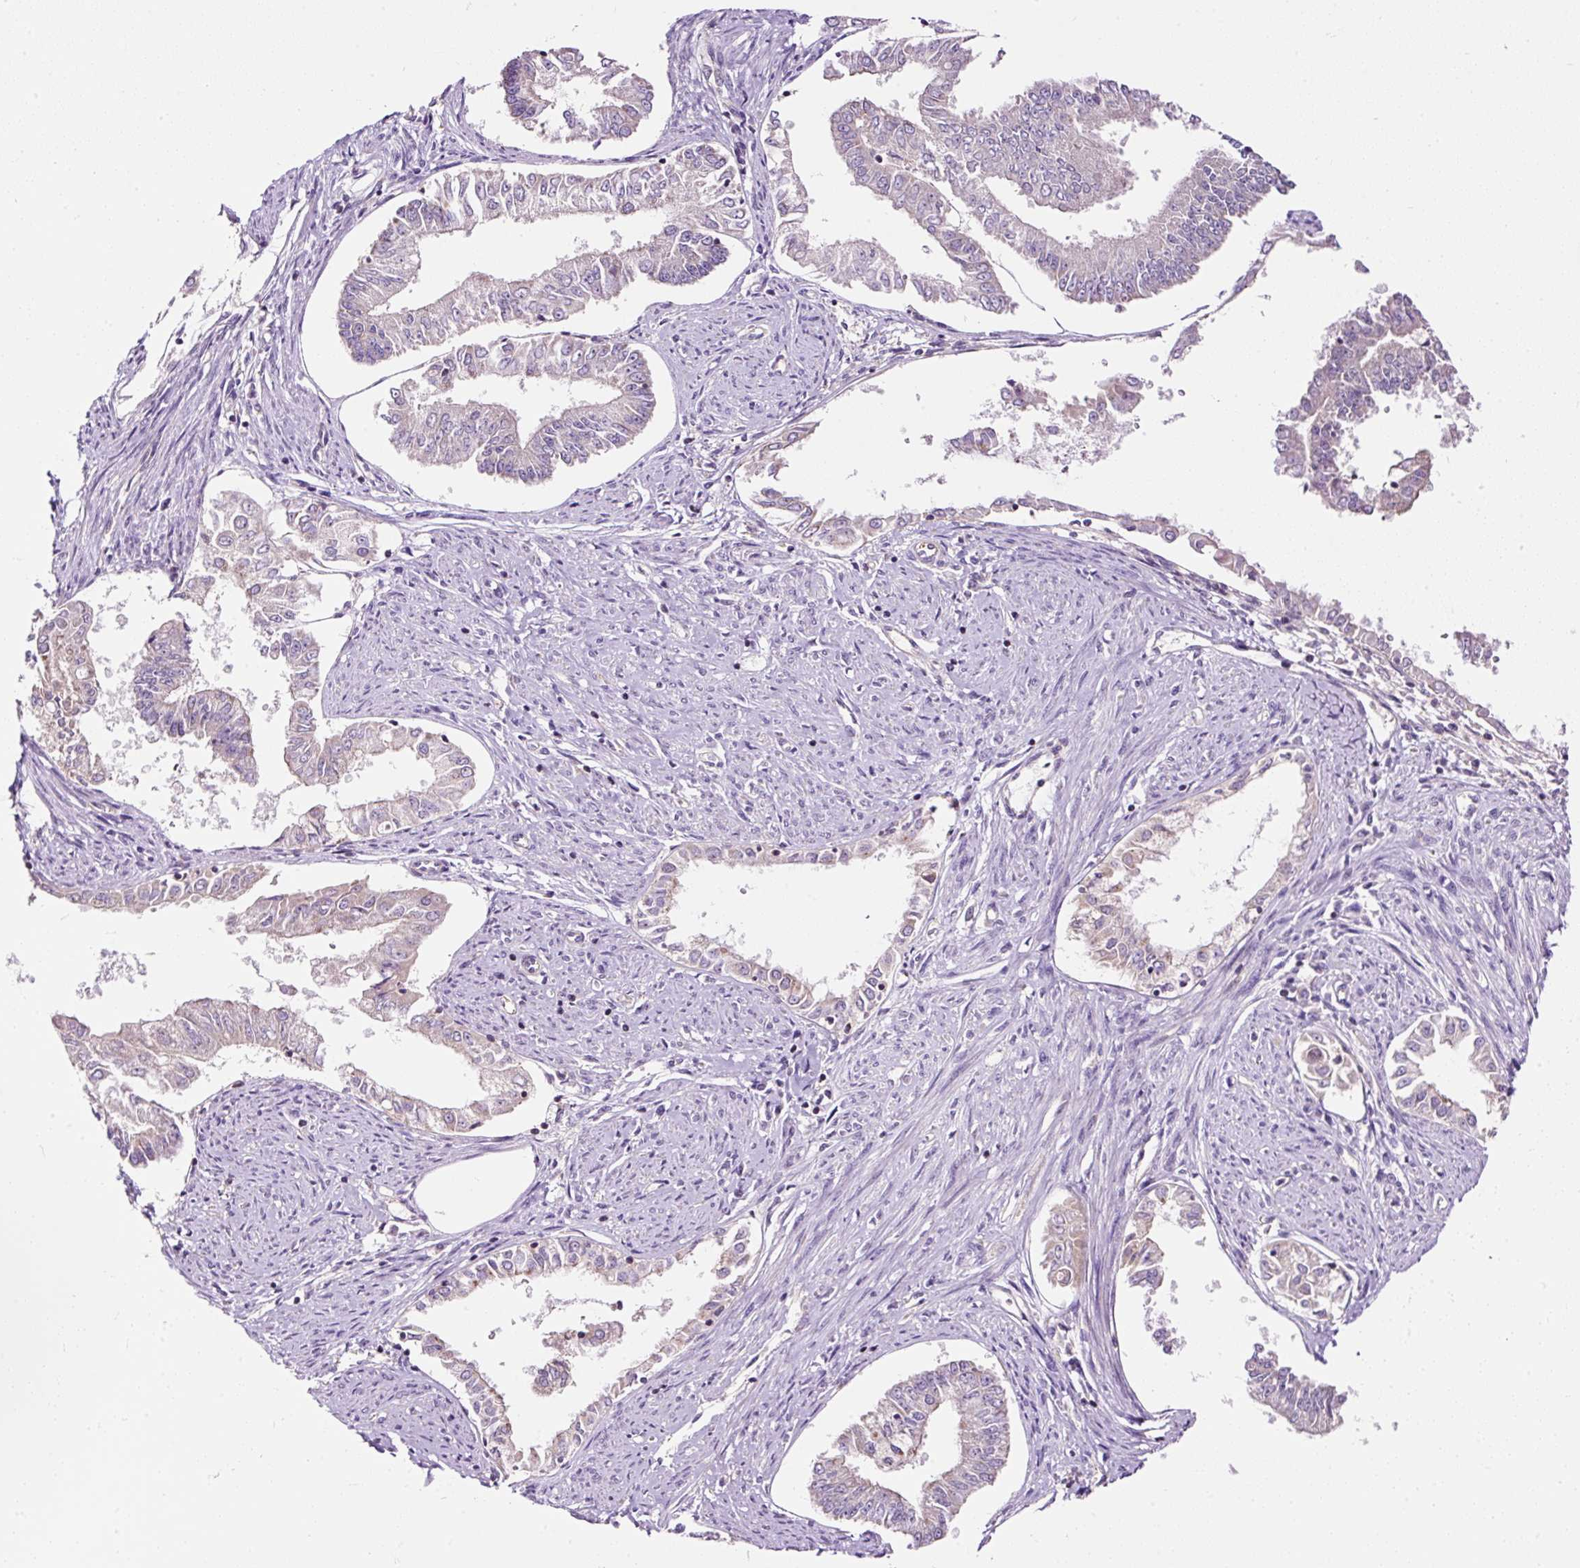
{"staining": {"intensity": "weak", "quantity": "<25%", "location": "cytoplasmic/membranous"}, "tissue": "endometrial cancer", "cell_type": "Tumor cells", "image_type": "cancer", "snomed": [{"axis": "morphology", "description": "Adenocarcinoma, NOS"}, {"axis": "topography", "description": "Endometrium"}], "caption": "Immunohistochemistry (IHC) image of neoplastic tissue: human endometrial cancer stained with DAB displays no significant protein positivity in tumor cells.", "gene": "BOLA3", "patient": {"sex": "female", "age": 76}}